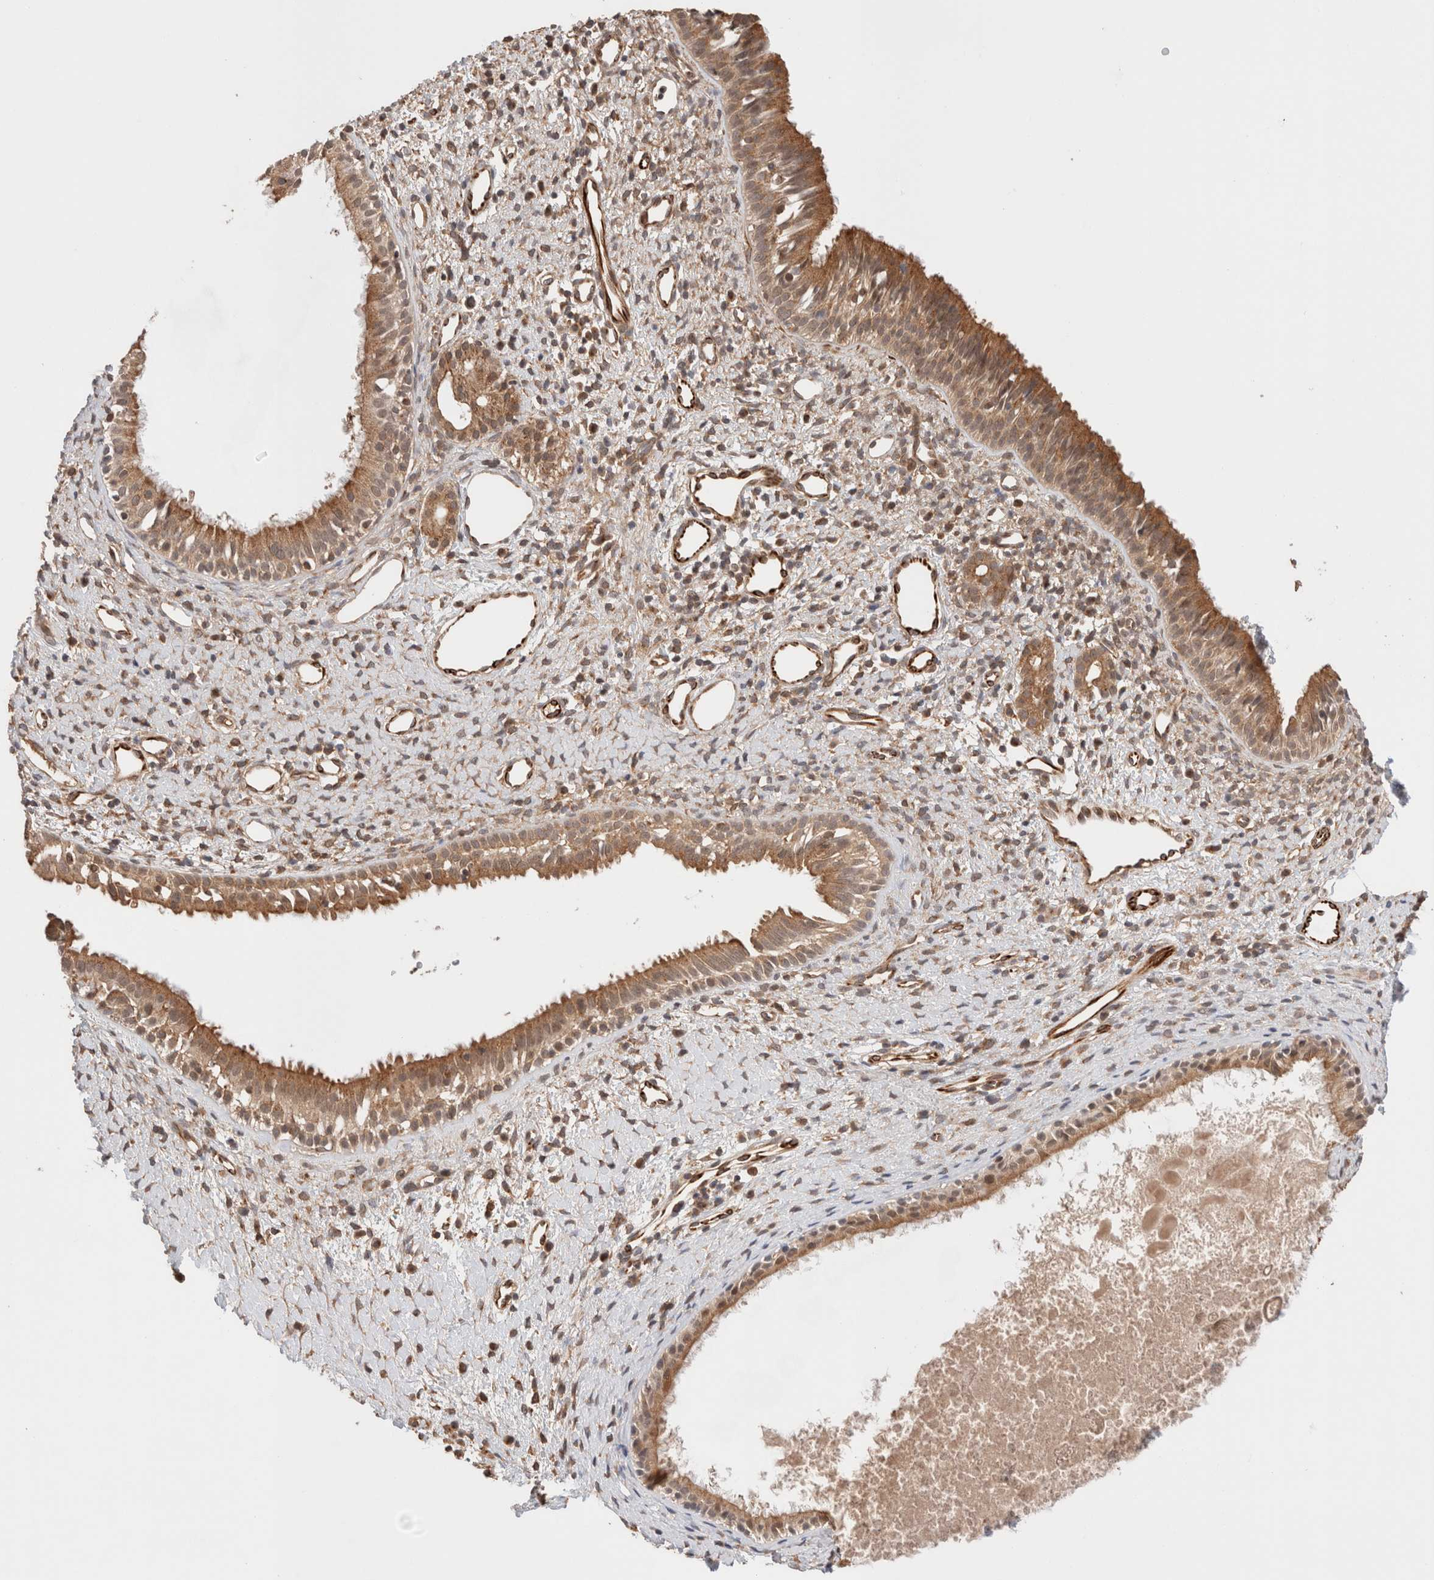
{"staining": {"intensity": "moderate", "quantity": ">75%", "location": "cytoplasmic/membranous"}, "tissue": "nasopharynx", "cell_type": "Respiratory epithelial cells", "image_type": "normal", "snomed": [{"axis": "morphology", "description": "Normal tissue, NOS"}, {"axis": "topography", "description": "Nasopharynx"}], "caption": "Normal nasopharynx was stained to show a protein in brown. There is medium levels of moderate cytoplasmic/membranous positivity in about >75% of respiratory epithelial cells.", "gene": "SIKE1", "patient": {"sex": "male", "age": 22}}